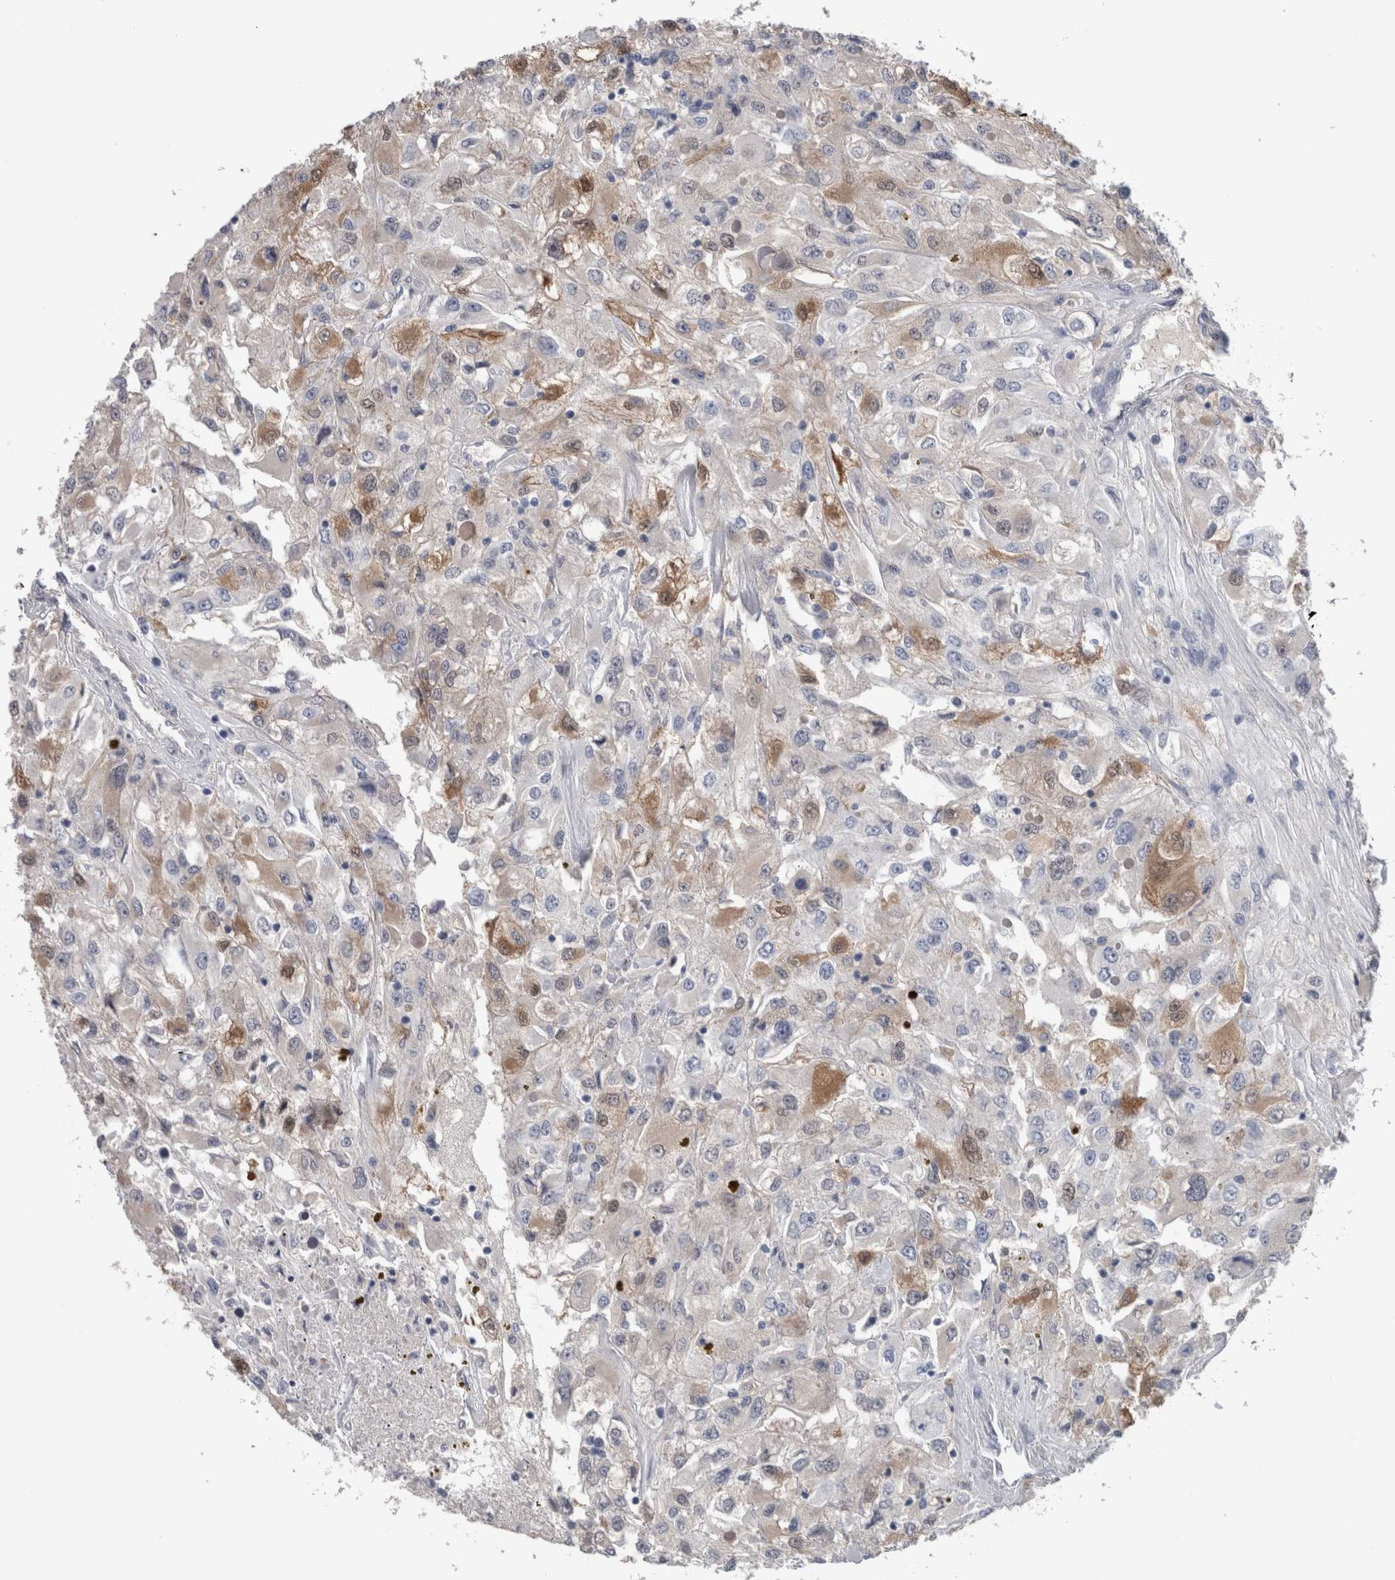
{"staining": {"intensity": "moderate", "quantity": "<25%", "location": "cytoplasmic/membranous"}, "tissue": "renal cancer", "cell_type": "Tumor cells", "image_type": "cancer", "snomed": [{"axis": "morphology", "description": "Adenocarcinoma, NOS"}, {"axis": "topography", "description": "Kidney"}], "caption": "Renal cancer (adenocarcinoma) was stained to show a protein in brown. There is low levels of moderate cytoplasmic/membranous expression in approximately <25% of tumor cells. (DAB IHC with brightfield microscopy, high magnification).", "gene": "CA8", "patient": {"sex": "female", "age": 52}}